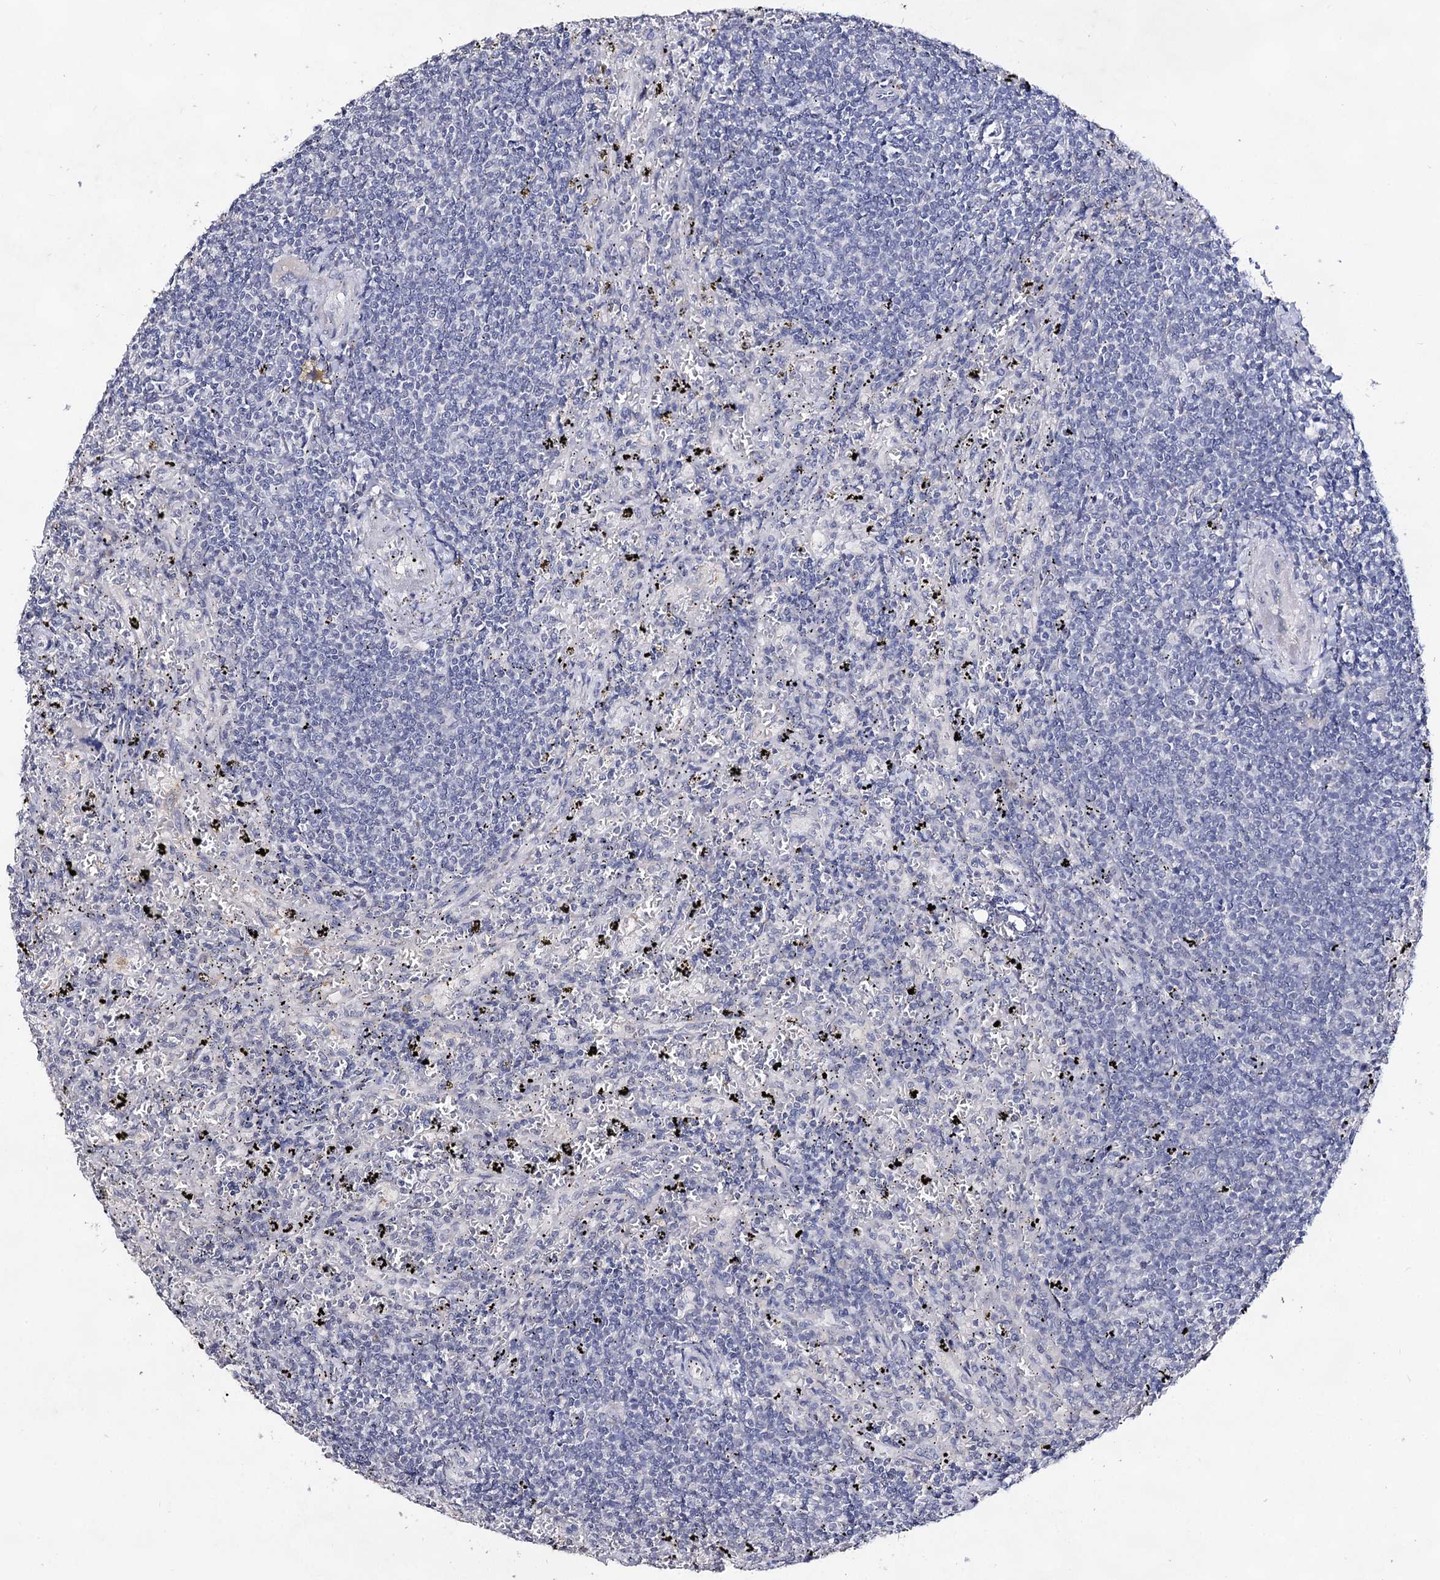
{"staining": {"intensity": "negative", "quantity": "none", "location": "none"}, "tissue": "lymphoma", "cell_type": "Tumor cells", "image_type": "cancer", "snomed": [{"axis": "morphology", "description": "Malignant lymphoma, non-Hodgkin's type, Low grade"}, {"axis": "topography", "description": "Spleen"}], "caption": "Tumor cells show no significant protein staining in lymphoma. (DAB immunohistochemistry (IHC) visualized using brightfield microscopy, high magnification).", "gene": "PLIN1", "patient": {"sex": "male", "age": 76}}